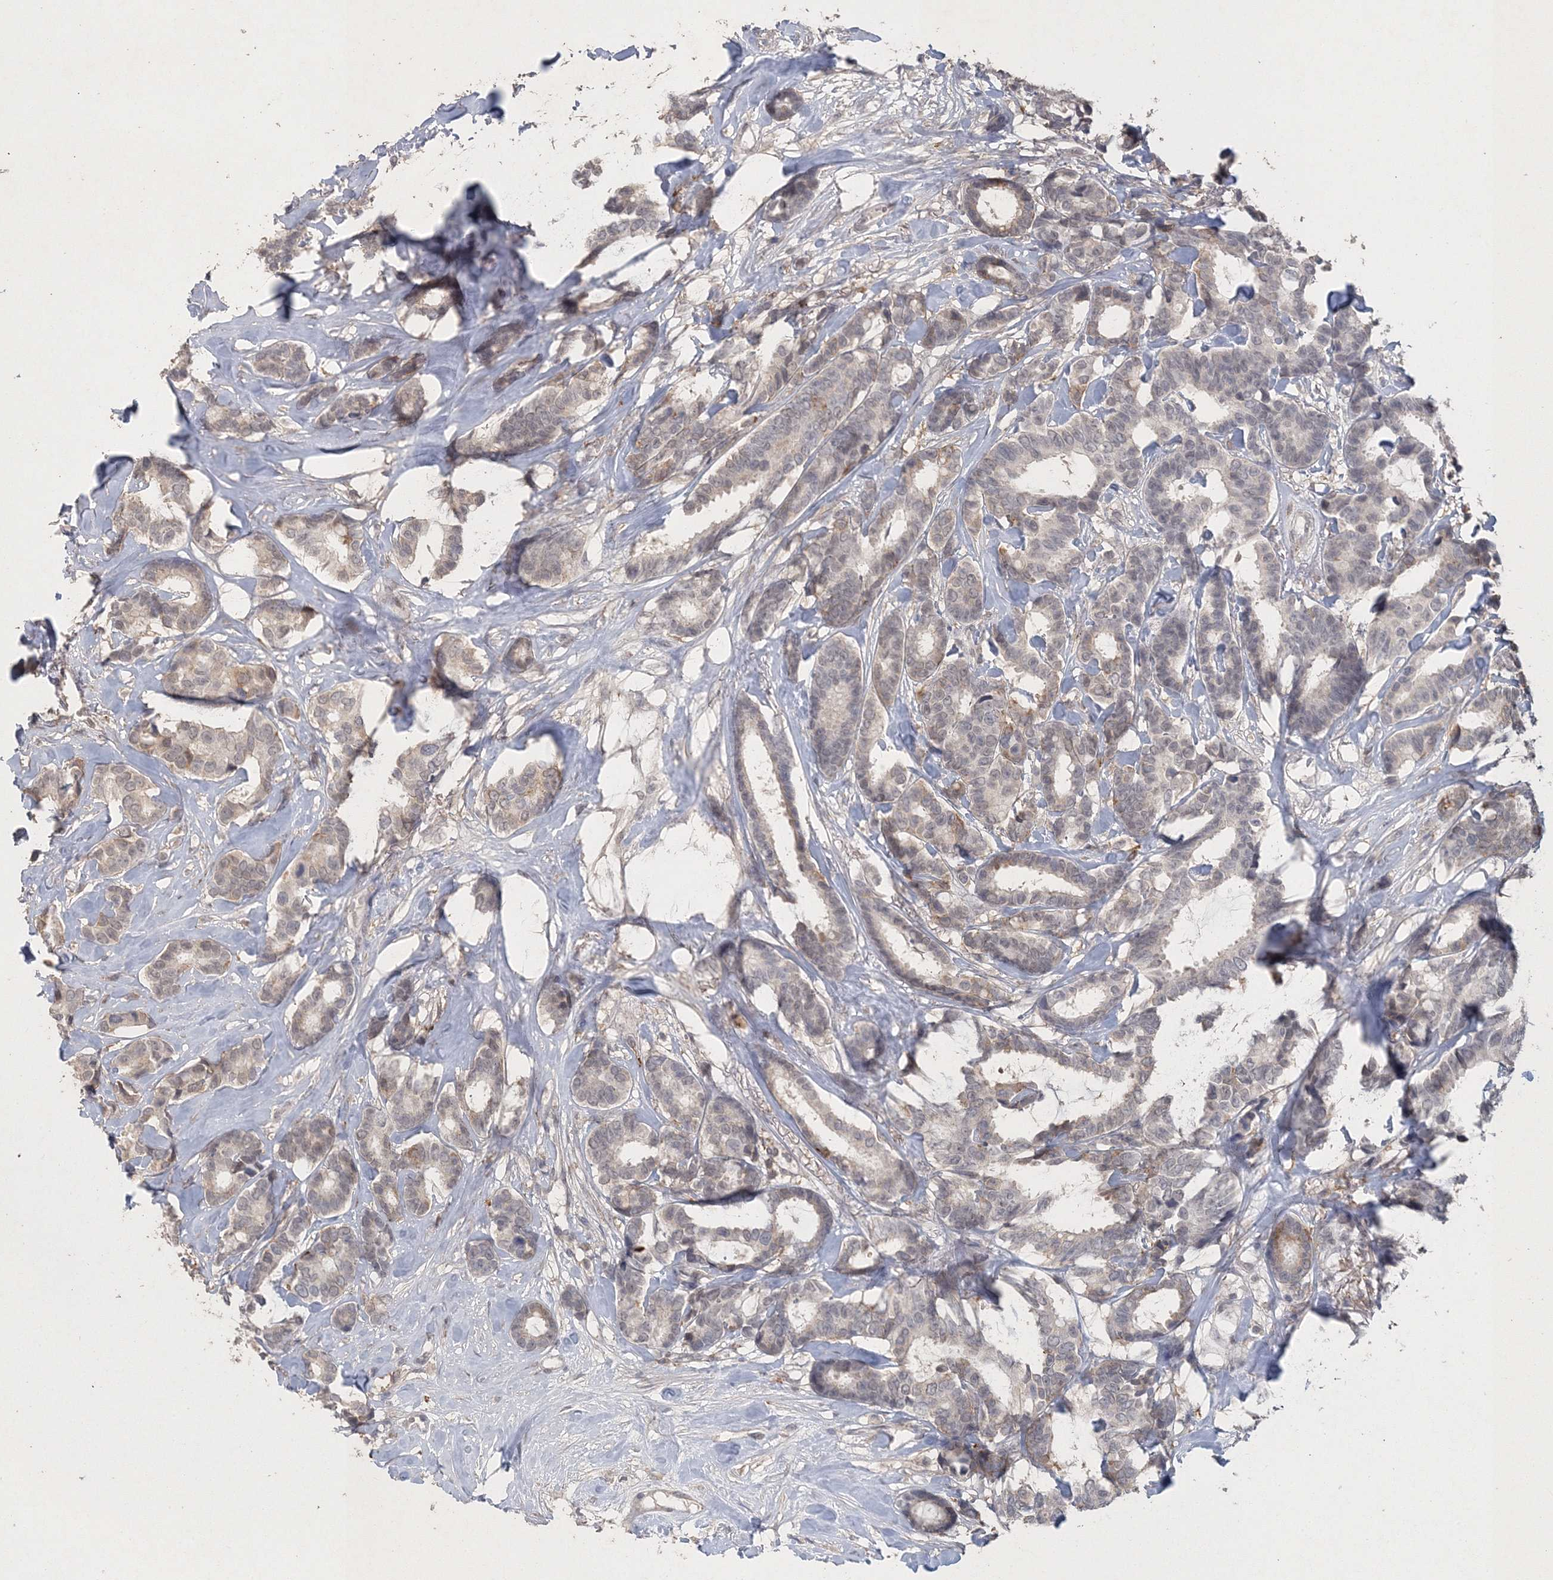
{"staining": {"intensity": "weak", "quantity": "<25%", "location": "cytoplasmic/membranous"}, "tissue": "breast cancer", "cell_type": "Tumor cells", "image_type": "cancer", "snomed": [{"axis": "morphology", "description": "Duct carcinoma"}, {"axis": "topography", "description": "Breast"}], "caption": "The IHC micrograph has no significant positivity in tumor cells of invasive ductal carcinoma (breast) tissue.", "gene": "UIMC1", "patient": {"sex": "female", "age": 87}}